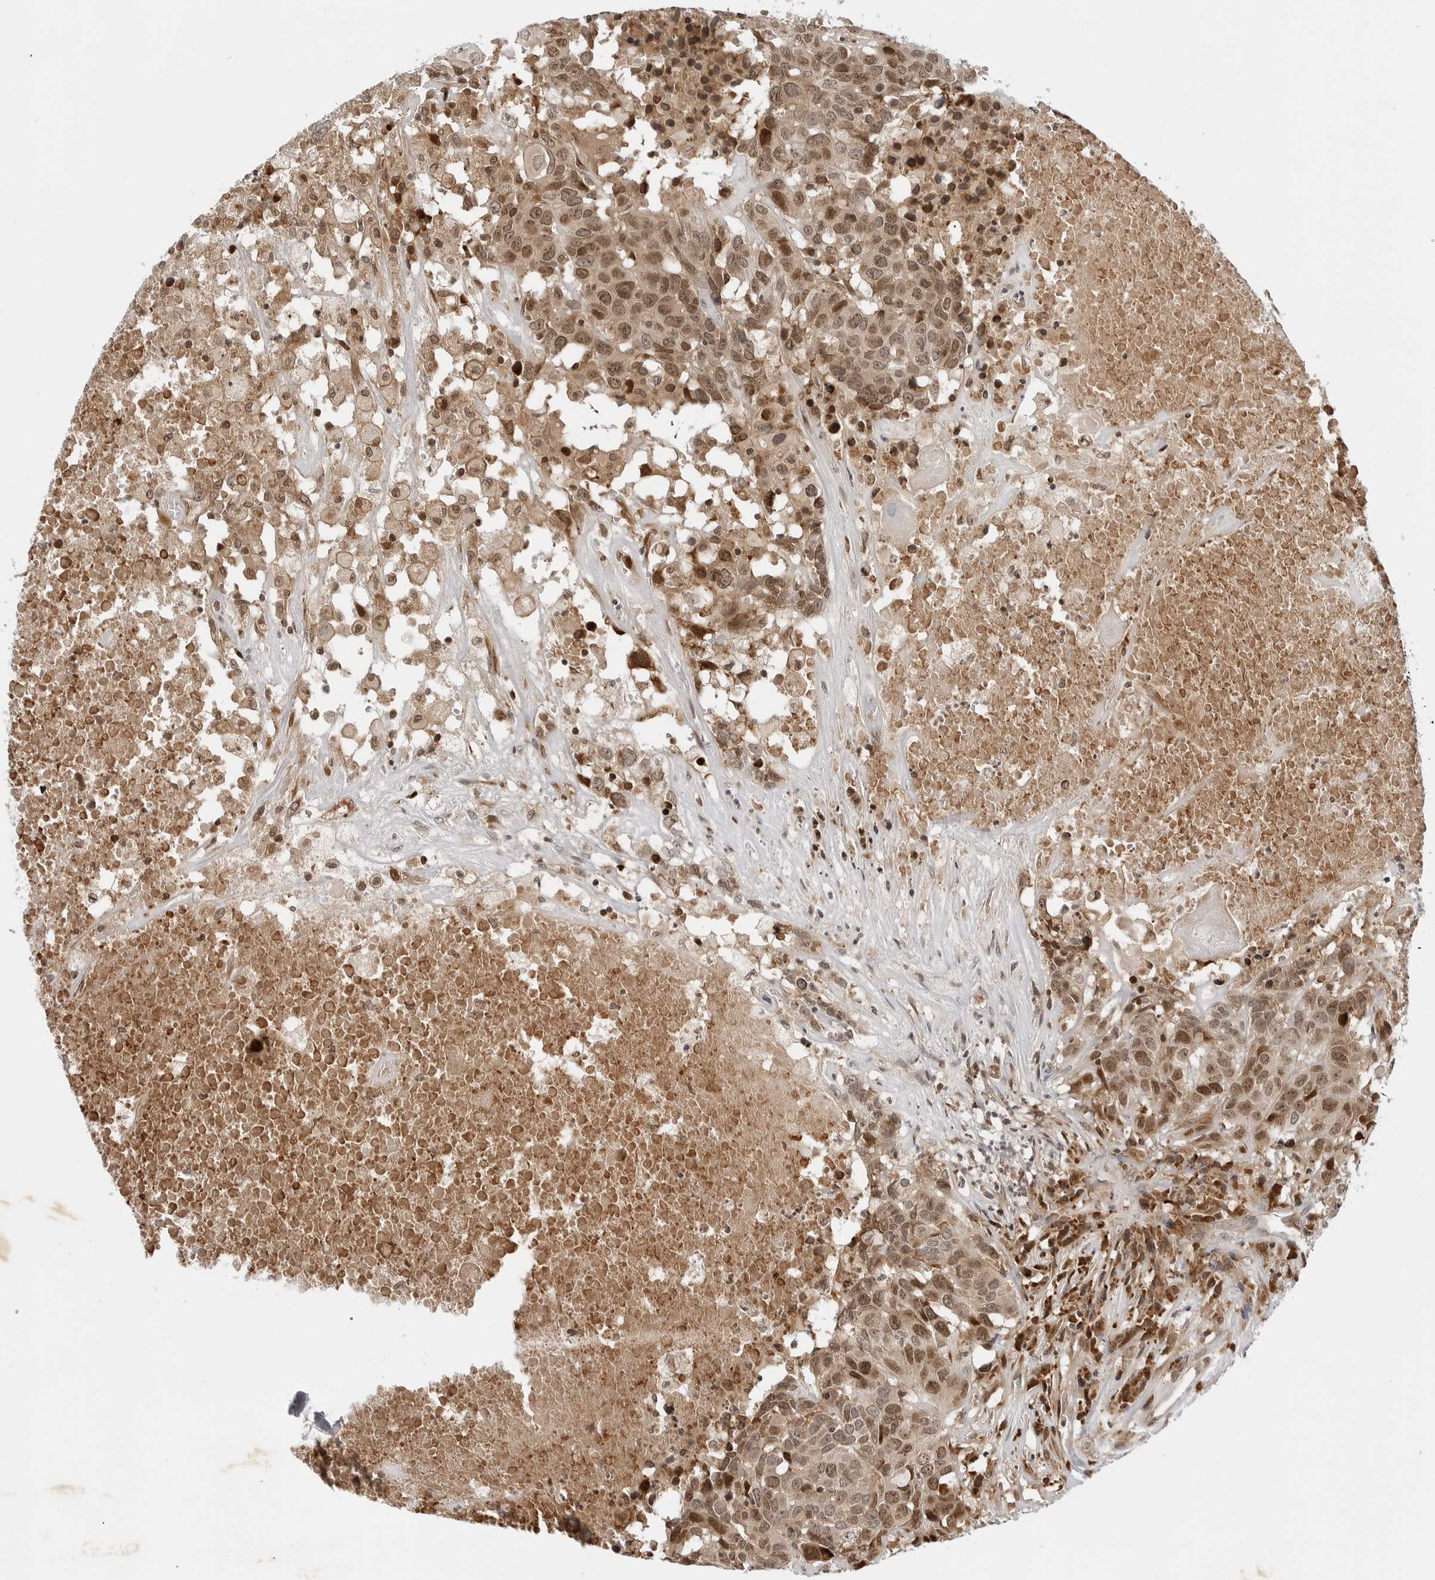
{"staining": {"intensity": "moderate", "quantity": ">75%", "location": "cytoplasmic/membranous,nuclear"}, "tissue": "head and neck cancer", "cell_type": "Tumor cells", "image_type": "cancer", "snomed": [{"axis": "morphology", "description": "Squamous cell carcinoma, NOS"}, {"axis": "topography", "description": "Head-Neck"}], "caption": "Head and neck cancer (squamous cell carcinoma) tissue shows moderate cytoplasmic/membranous and nuclear staining in approximately >75% of tumor cells The protein of interest is shown in brown color, while the nuclei are stained blue.", "gene": "TIPRL", "patient": {"sex": "male", "age": 66}}